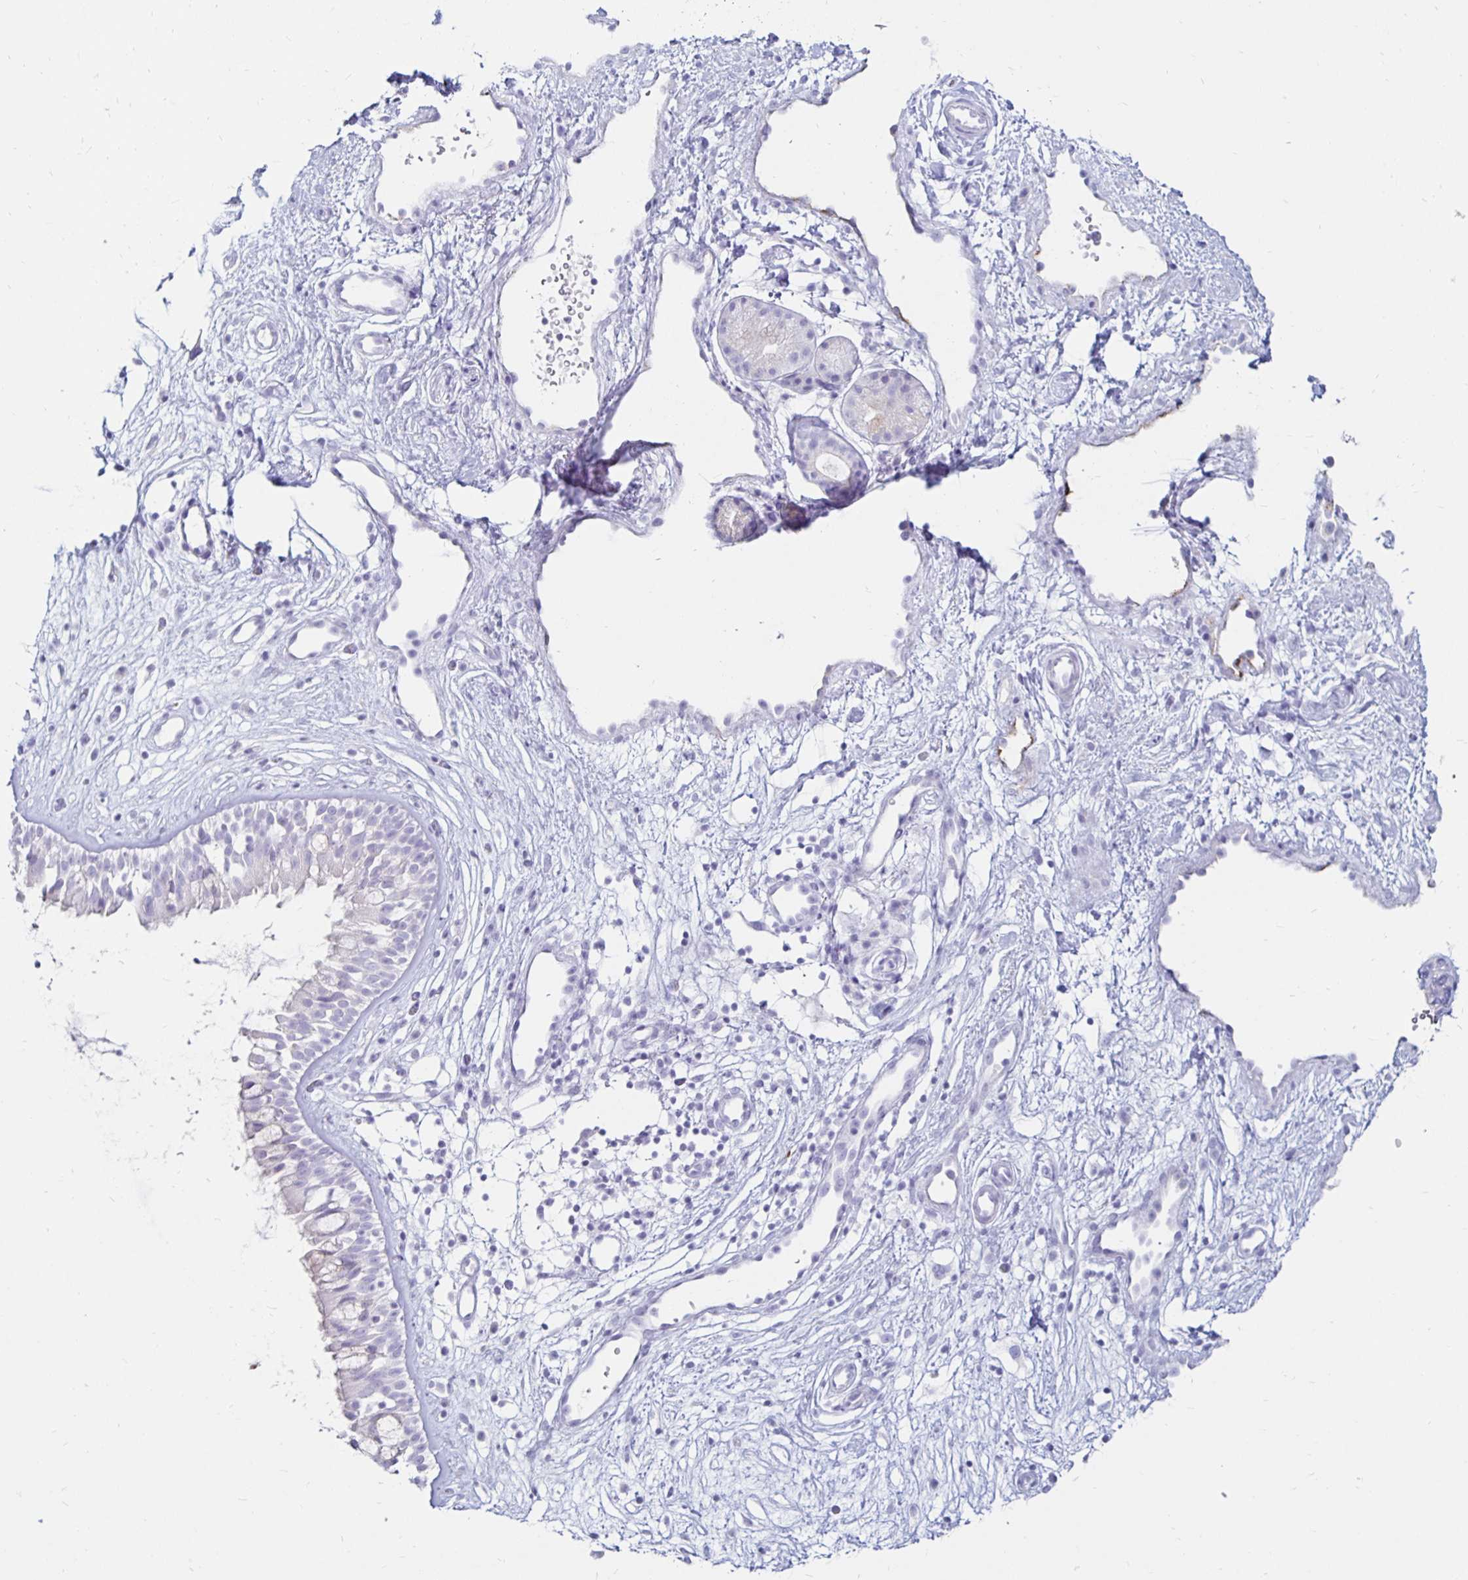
{"staining": {"intensity": "negative", "quantity": "none", "location": "none"}, "tissue": "nasopharynx", "cell_type": "Respiratory epithelial cells", "image_type": "normal", "snomed": [{"axis": "morphology", "description": "Normal tissue, NOS"}, {"axis": "topography", "description": "Nasopharynx"}], "caption": "A histopathology image of nasopharynx stained for a protein exhibits no brown staining in respiratory epithelial cells.", "gene": "TIMP1", "patient": {"sex": "male", "age": 32}}